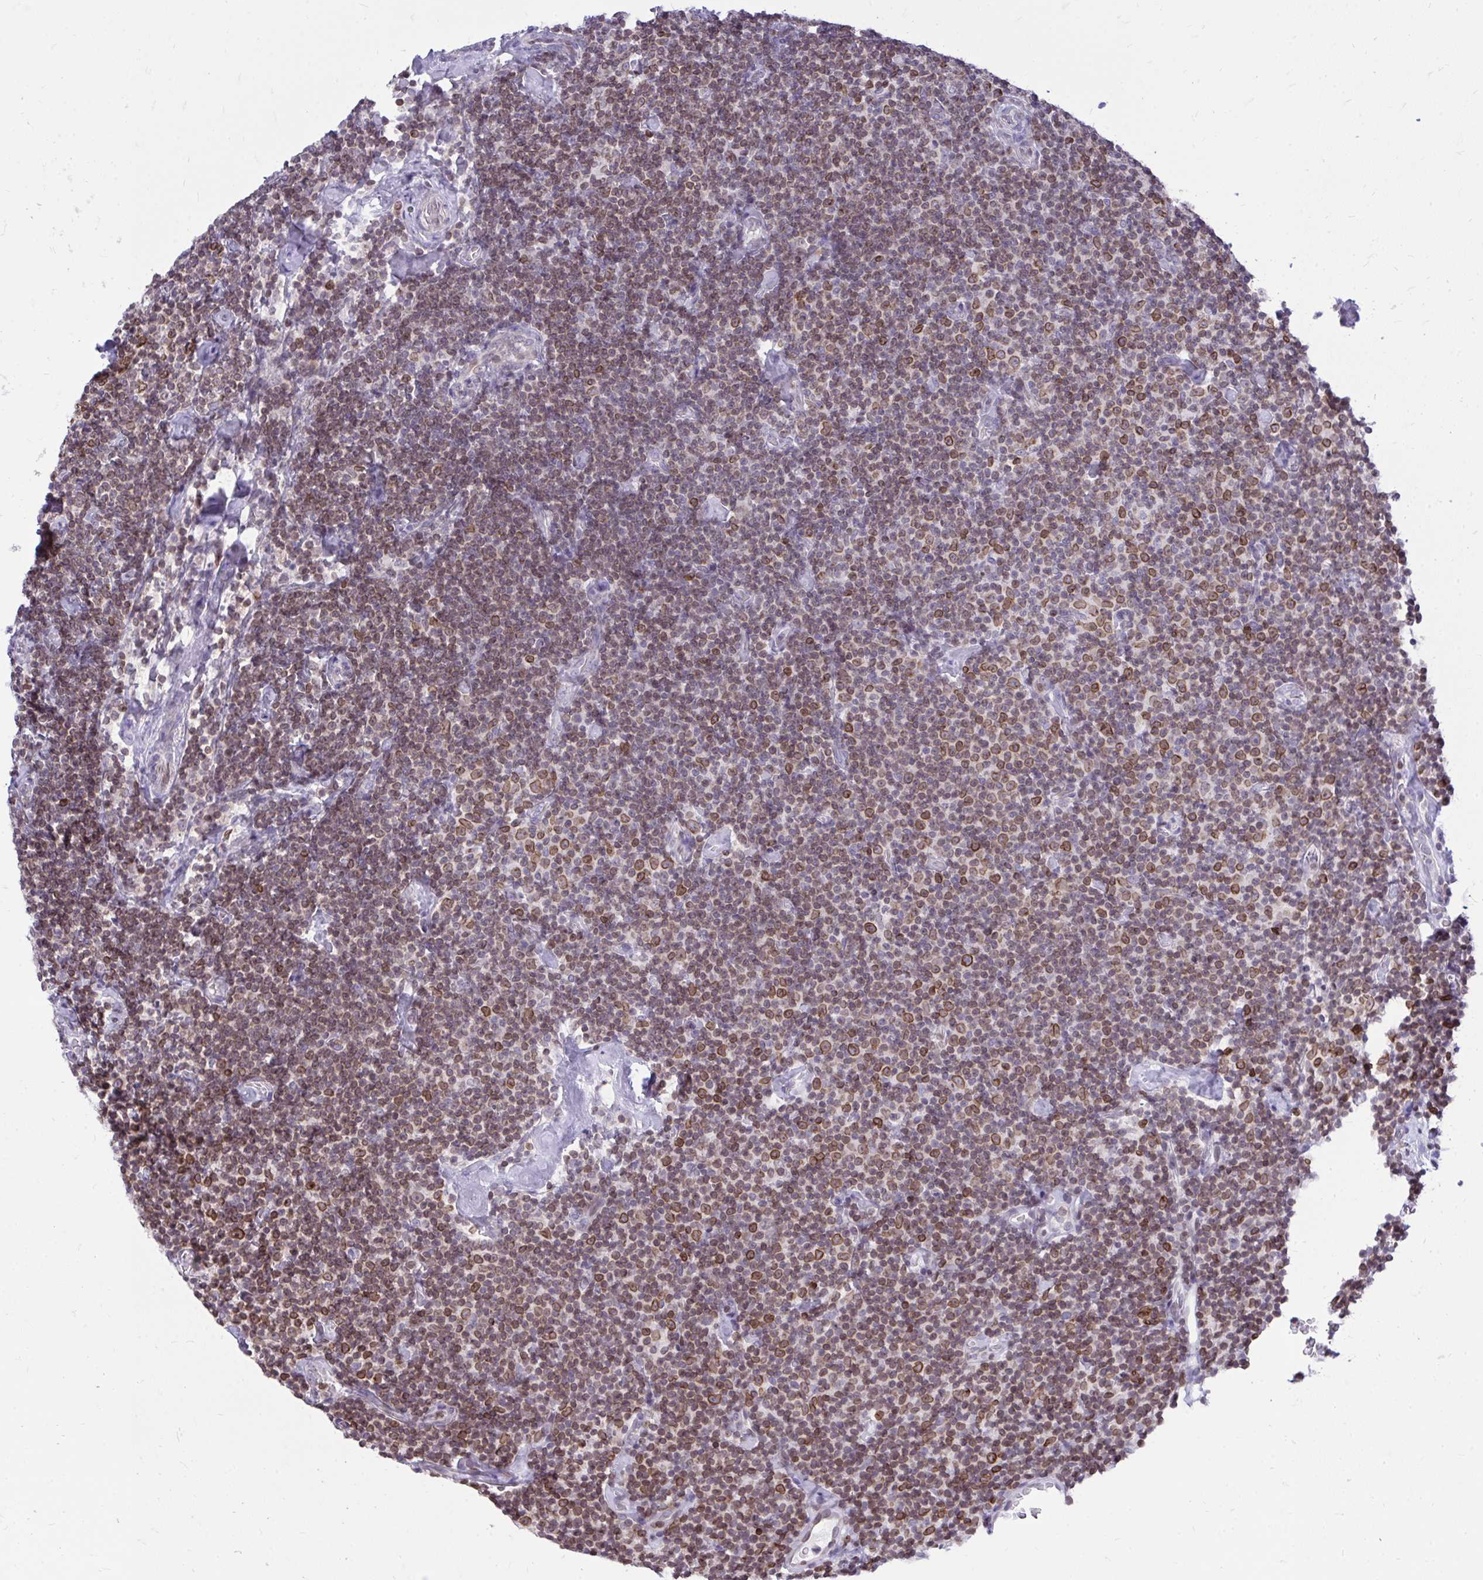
{"staining": {"intensity": "moderate", "quantity": ">75%", "location": "cytoplasmic/membranous,nuclear"}, "tissue": "lymphoma", "cell_type": "Tumor cells", "image_type": "cancer", "snomed": [{"axis": "morphology", "description": "Malignant lymphoma, non-Hodgkin's type, Low grade"}, {"axis": "topography", "description": "Lymph node"}], "caption": "Immunohistochemistry (DAB (3,3'-diaminobenzidine)) staining of lymphoma demonstrates moderate cytoplasmic/membranous and nuclear protein staining in about >75% of tumor cells.", "gene": "RPS6KA2", "patient": {"sex": "male", "age": 81}}